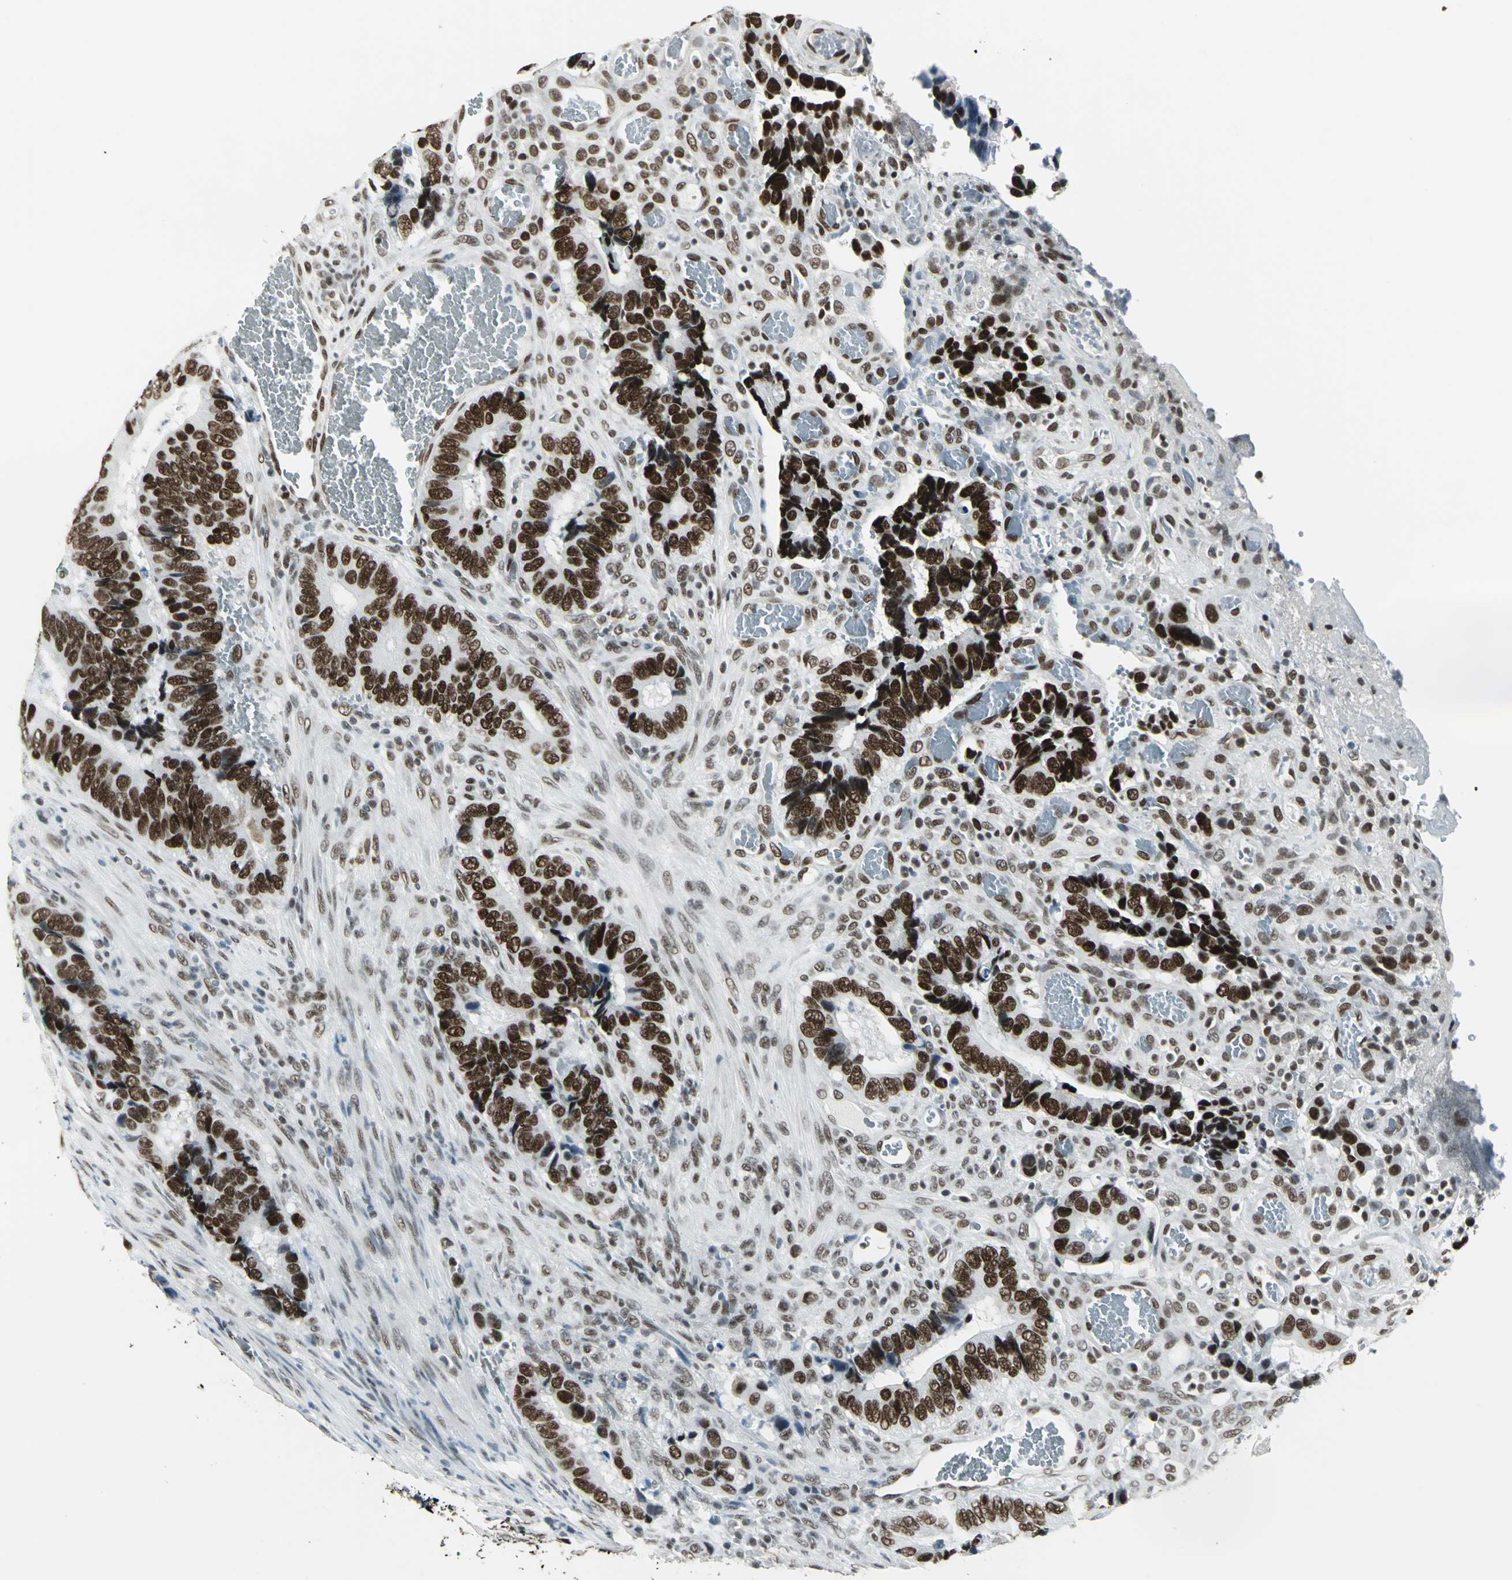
{"staining": {"intensity": "strong", "quantity": ">75%", "location": "nuclear"}, "tissue": "colorectal cancer", "cell_type": "Tumor cells", "image_type": "cancer", "snomed": [{"axis": "morphology", "description": "Adenocarcinoma, NOS"}, {"axis": "topography", "description": "Colon"}], "caption": "Protein expression analysis of colorectal adenocarcinoma displays strong nuclear staining in about >75% of tumor cells.", "gene": "ADNP", "patient": {"sex": "male", "age": 72}}